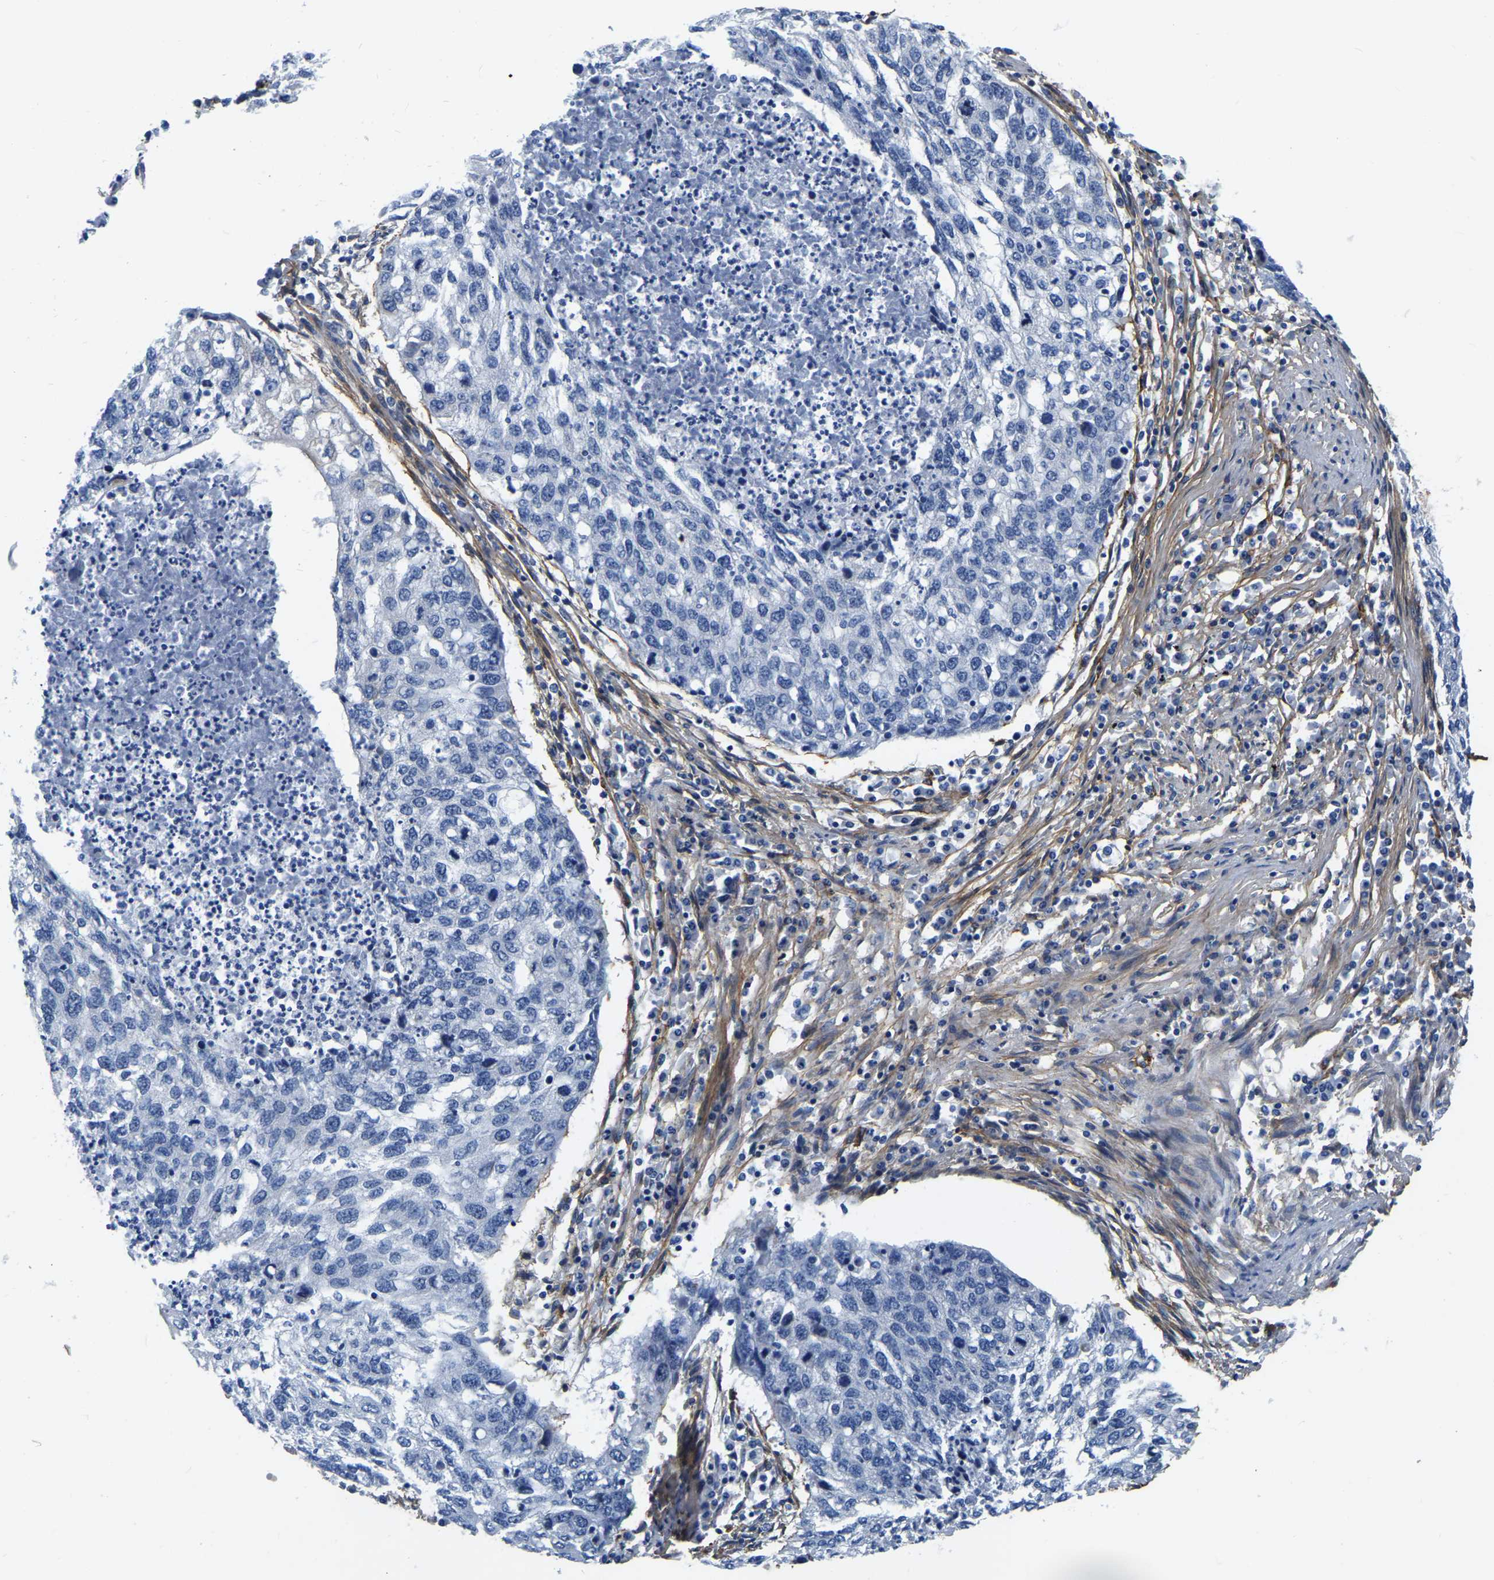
{"staining": {"intensity": "negative", "quantity": "none", "location": "none"}, "tissue": "lung cancer", "cell_type": "Tumor cells", "image_type": "cancer", "snomed": [{"axis": "morphology", "description": "Squamous cell carcinoma, NOS"}, {"axis": "topography", "description": "Lung"}], "caption": "Tumor cells are negative for protein expression in human squamous cell carcinoma (lung).", "gene": "COL6A1", "patient": {"sex": "female", "age": 63}}